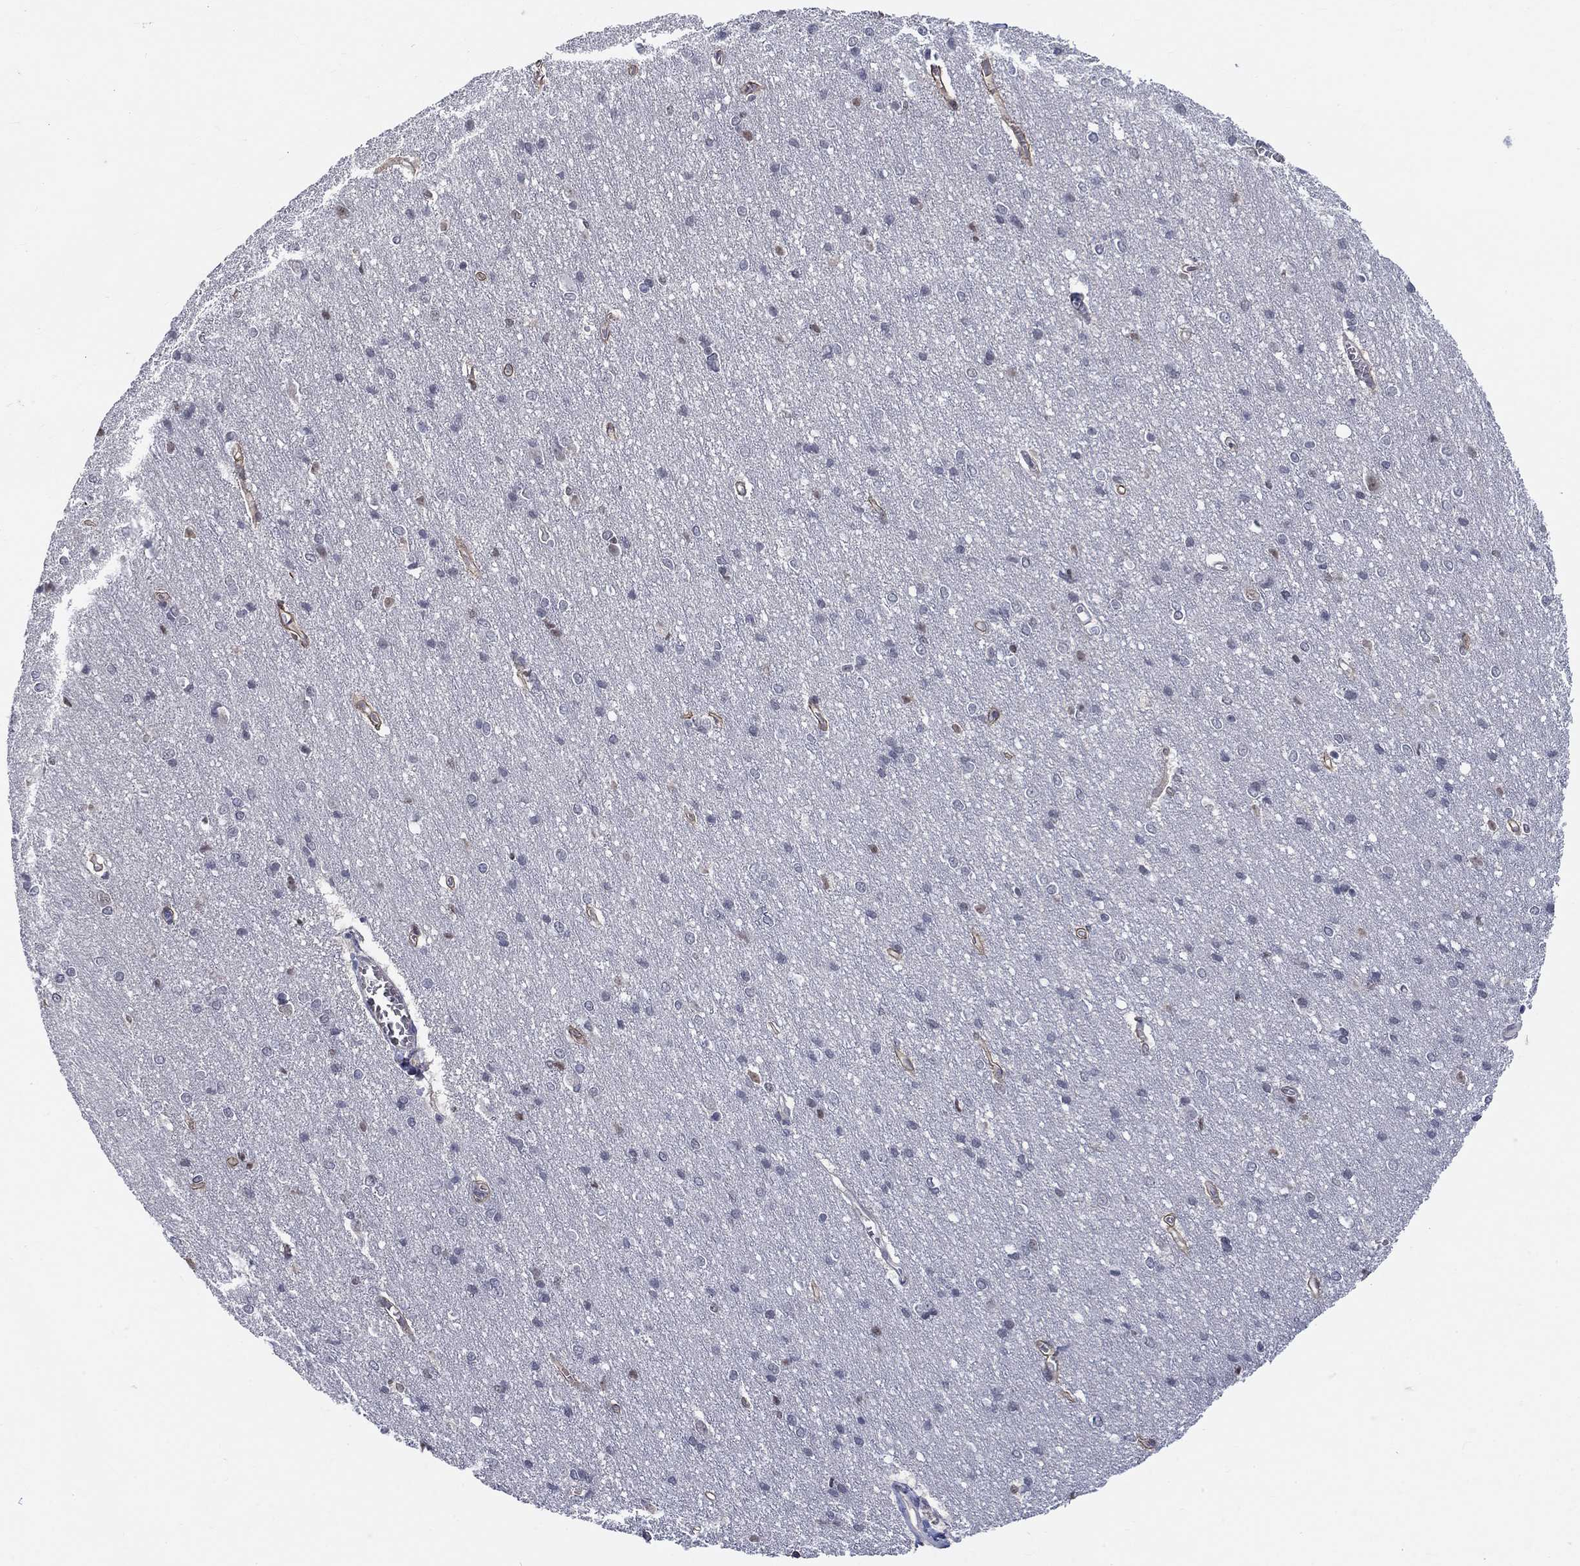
{"staining": {"intensity": "moderate", "quantity": "25%-75%", "location": "cytoplasmic/membranous"}, "tissue": "cerebral cortex", "cell_type": "Endothelial cells", "image_type": "normal", "snomed": [{"axis": "morphology", "description": "Normal tissue, NOS"}, {"axis": "topography", "description": "Cerebral cortex"}], "caption": "Moderate cytoplasmic/membranous positivity for a protein is identified in about 25%-75% of endothelial cells of unremarkable cerebral cortex using IHC.", "gene": "EGFLAM", "patient": {"sex": "male", "age": 37}}